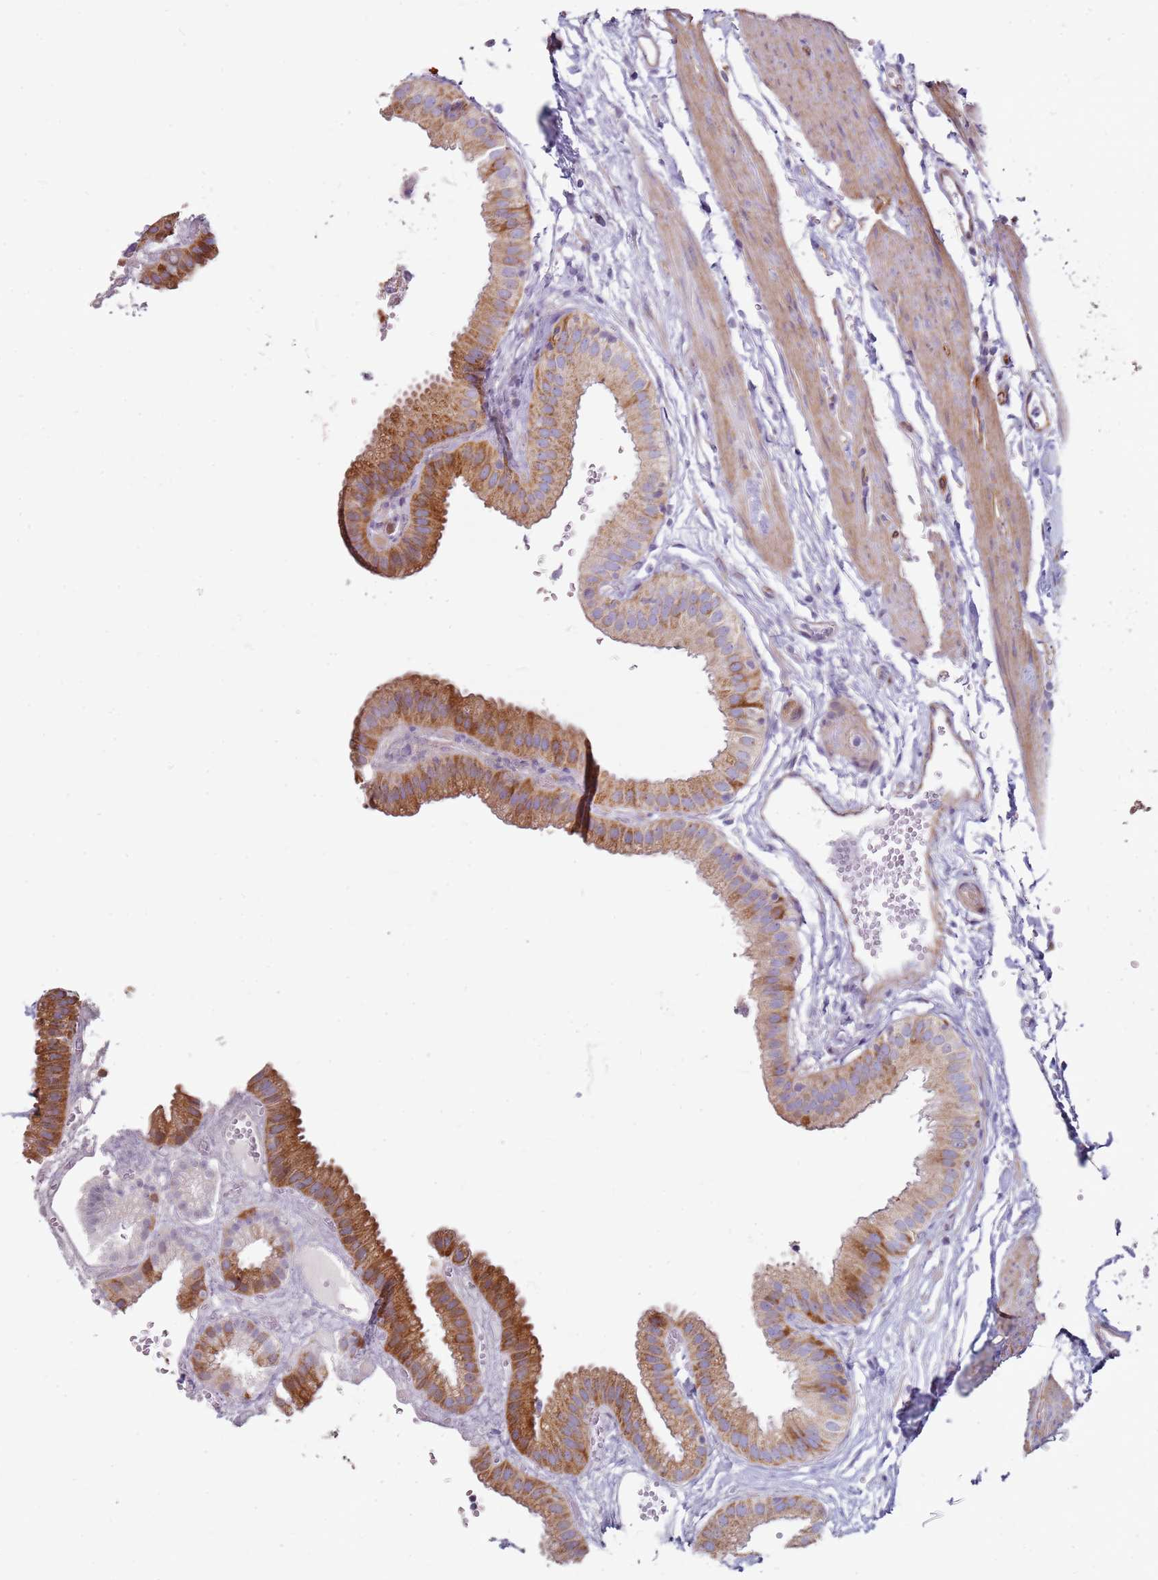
{"staining": {"intensity": "moderate", "quantity": "25%-75%", "location": "cytoplasmic/membranous"}, "tissue": "gallbladder", "cell_type": "Glandular cells", "image_type": "normal", "snomed": [{"axis": "morphology", "description": "Normal tissue, NOS"}, {"axis": "topography", "description": "Gallbladder"}], "caption": "Protein expression analysis of benign human gallbladder reveals moderate cytoplasmic/membranous expression in approximately 25%-75% of glandular cells. The staining was performed using DAB, with brown indicating positive protein expression. Nuclei are stained blue with hematoxylin.", "gene": "ALS2", "patient": {"sex": "female", "age": 61}}